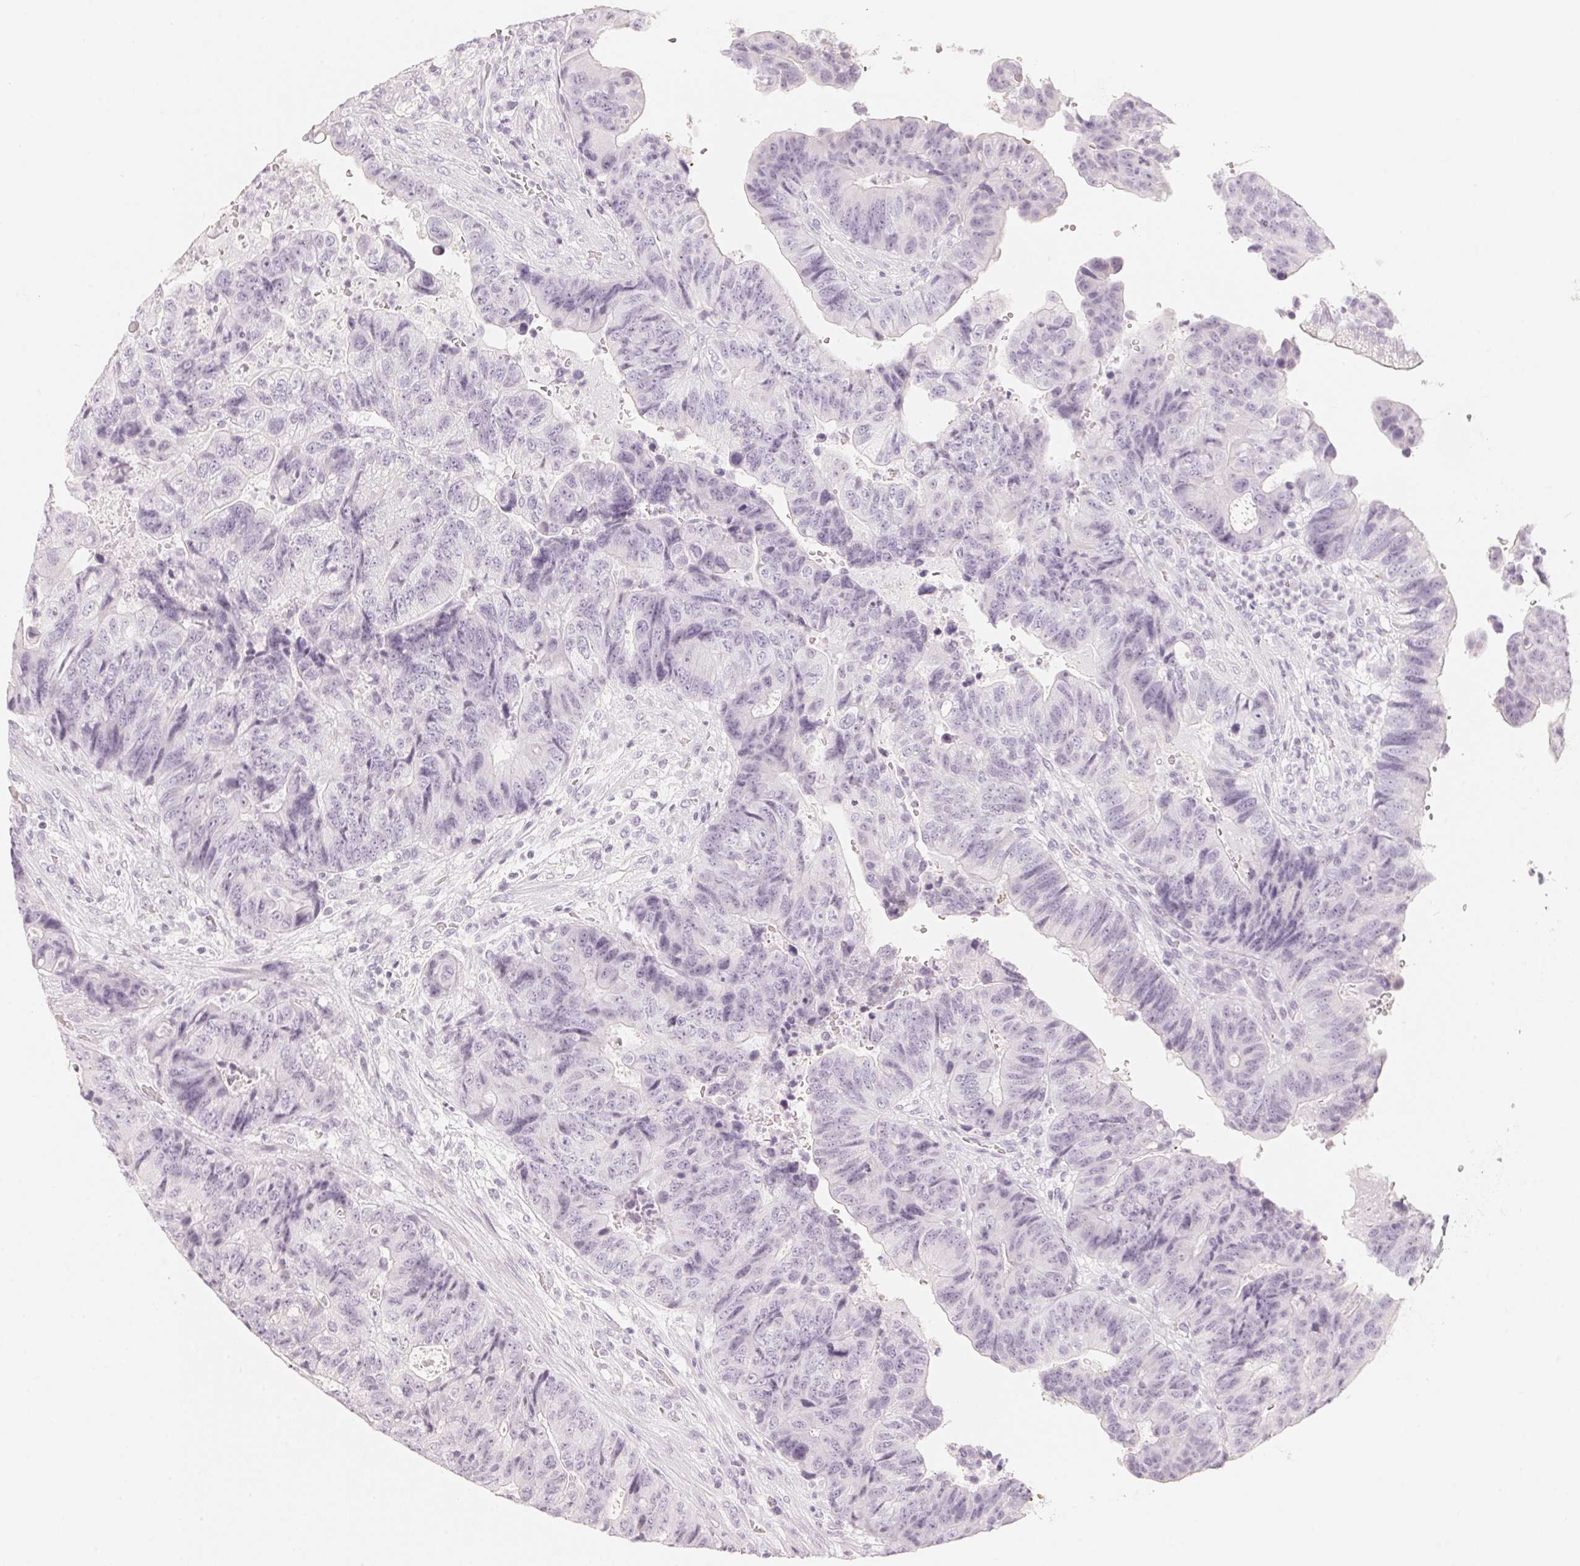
{"staining": {"intensity": "negative", "quantity": "none", "location": "none"}, "tissue": "colorectal cancer", "cell_type": "Tumor cells", "image_type": "cancer", "snomed": [{"axis": "morphology", "description": "Normal tissue, NOS"}, {"axis": "morphology", "description": "Adenocarcinoma, NOS"}, {"axis": "topography", "description": "Colon"}], "caption": "DAB immunohistochemical staining of human colorectal cancer exhibits no significant positivity in tumor cells.", "gene": "SLC22A8", "patient": {"sex": "female", "age": 48}}